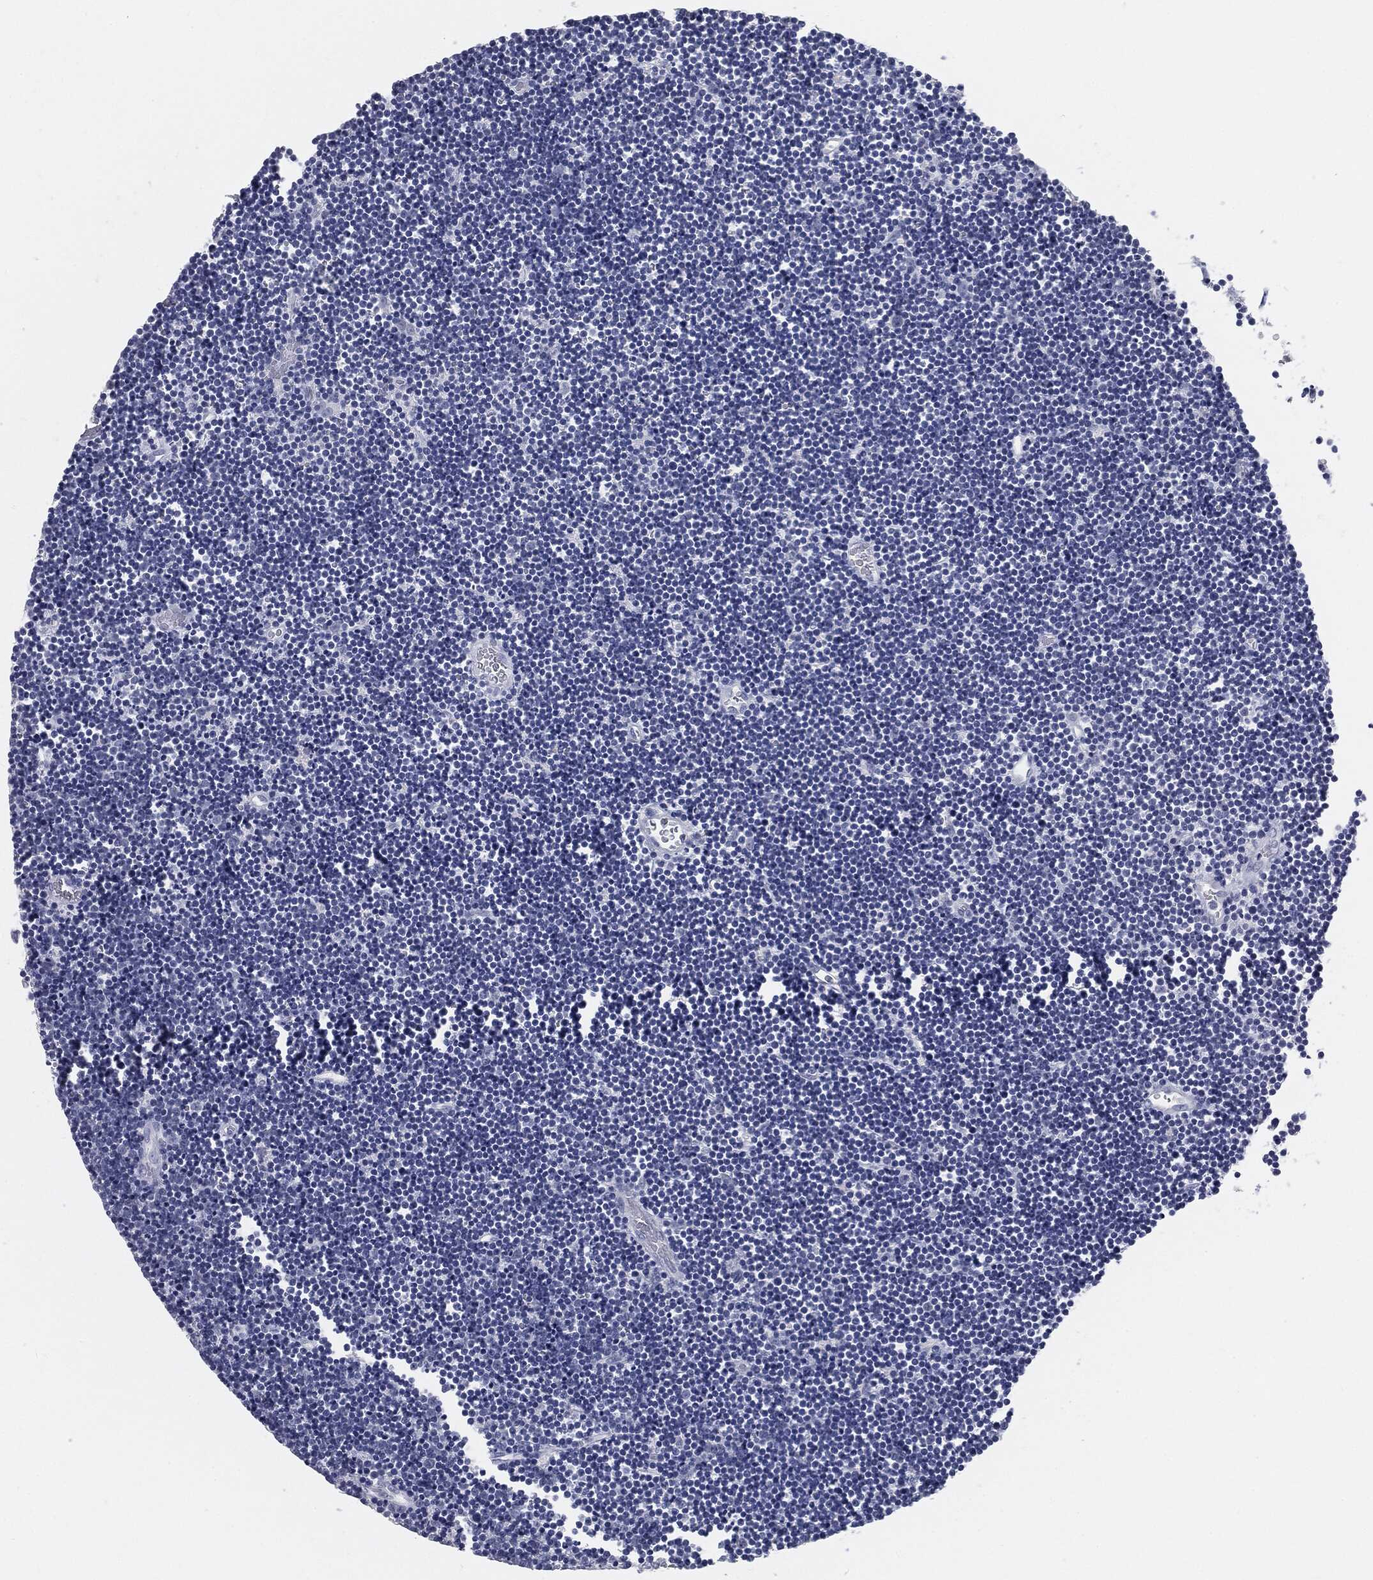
{"staining": {"intensity": "negative", "quantity": "none", "location": "none"}, "tissue": "lymphoma", "cell_type": "Tumor cells", "image_type": "cancer", "snomed": [{"axis": "morphology", "description": "Malignant lymphoma, non-Hodgkin's type, Low grade"}, {"axis": "topography", "description": "Brain"}], "caption": "Tumor cells show no significant expression in low-grade malignant lymphoma, non-Hodgkin's type. (DAB IHC visualized using brightfield microscopy, high magnification).", "gene": "PRAME", "patient": {"sex": "female", "age": 66}}